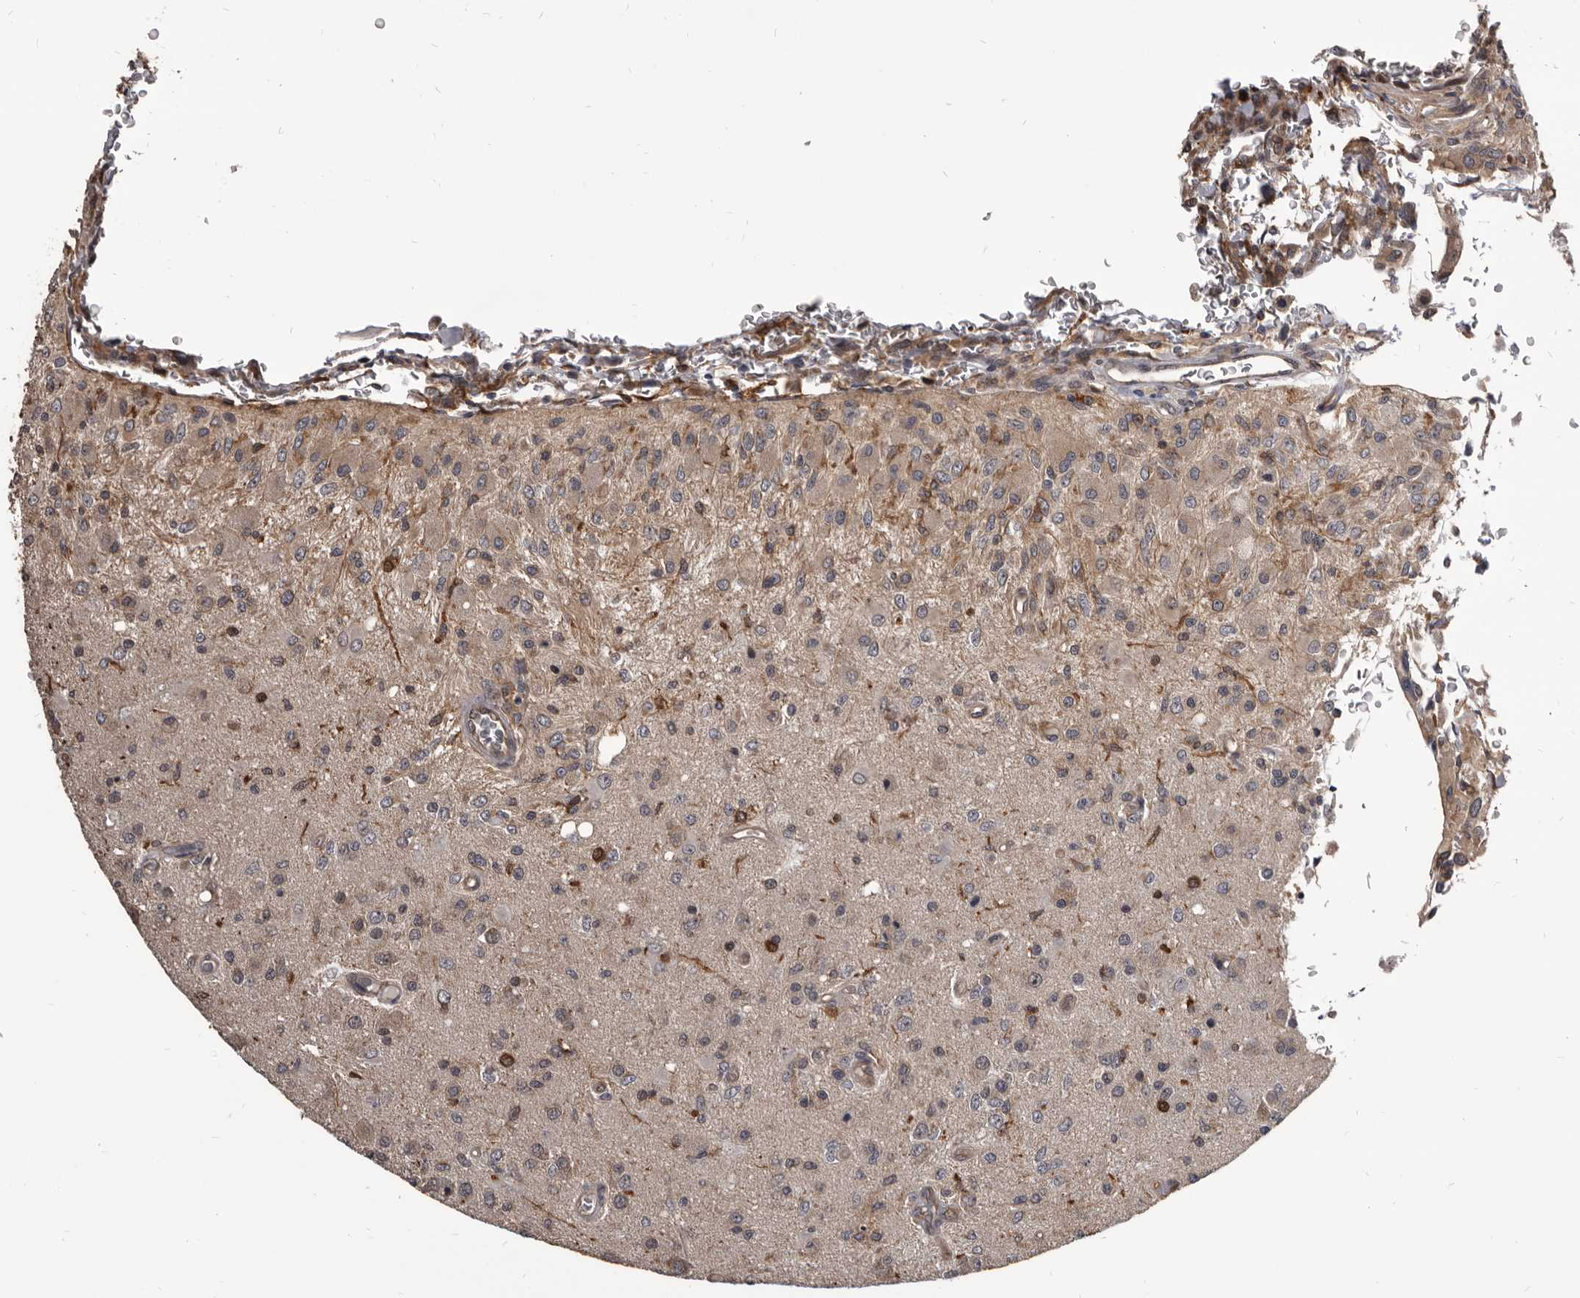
{"staining": {"intensity": "strong", "quantity": "<25%", "location": "cytoplasmic/membranous"}, "tissue": "glioma", "cell_type": "Tumor cells", "image_type": "cancer", "snomed": [{"axis": "morphology", "description": "Normal tissue, NOS"}, {"axis": "morphology", "description": "Glioma, malignant, High grade"}, {"axis": "topography", "description": "Cerebral cortex"}], "caption": "The histopathology image displays staining of malignant high-grade glioma, revealing strong cytoplasmic/membranous protein expression (brown color) within tumor cells.", "gene": "ADAMTS20", "patient": {"sex": "male", "age": 77}}